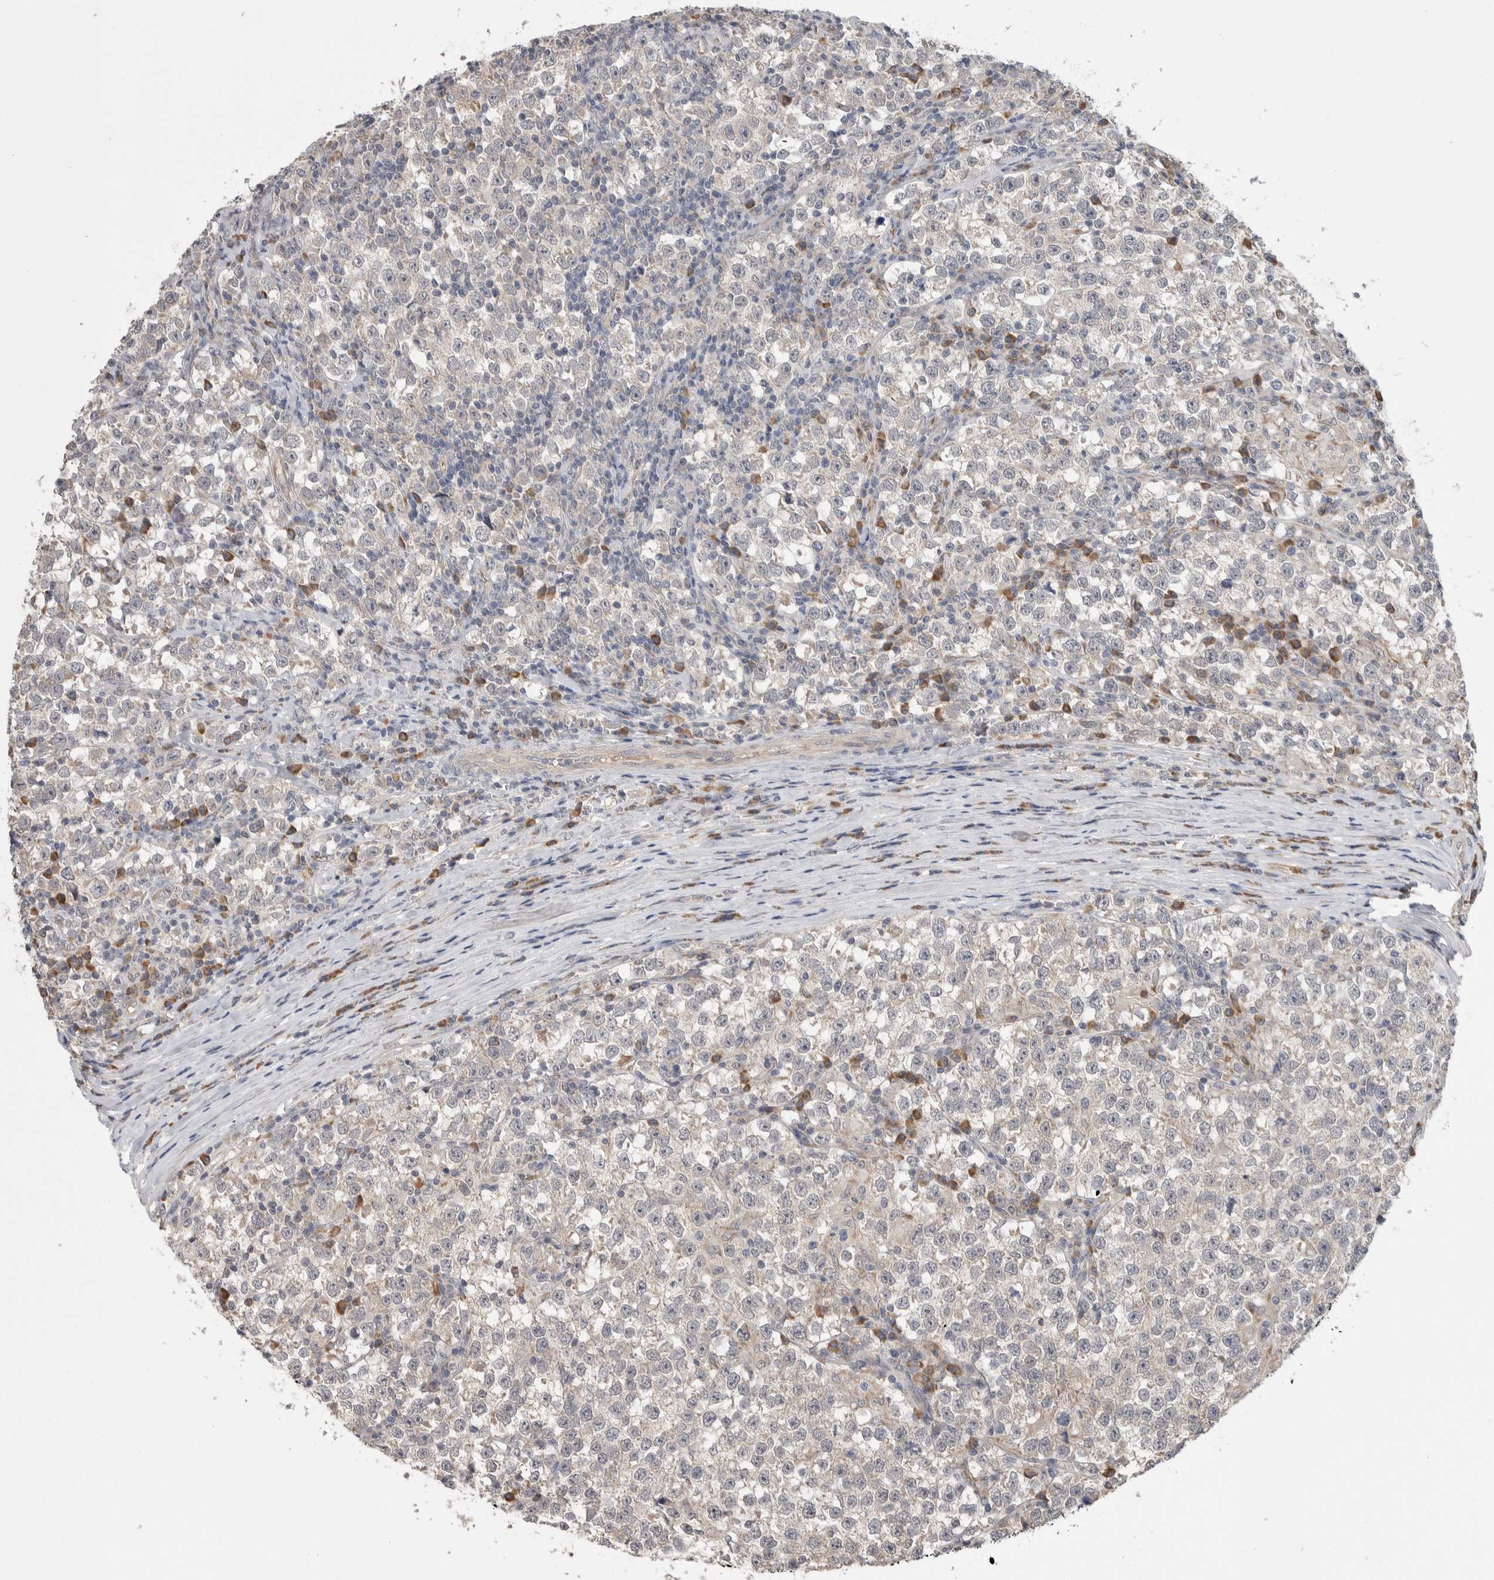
{"staining": {"intensity": "weak", "quantity": "<25%", "location": "cytoplasmic/membranous"}, "tissue": "testis cancer", "cell_type": "Tumor cells", "image_type": "cancer", "snomed": [{"axis": "morphology", "description": "Normal tissue, NOS"}, {"axis": "morphology", "description": "Seminoma, NOS"}, {"axis": "topography", "description": "Testis"}], "caption": "An IHC histopathology image of testis cancer (seminoma) is shown. There is no staining in tumor cells of testis cancer (seminoma).", "gene": "CUL2", "patient": {"sex": "male", "age": 43}}